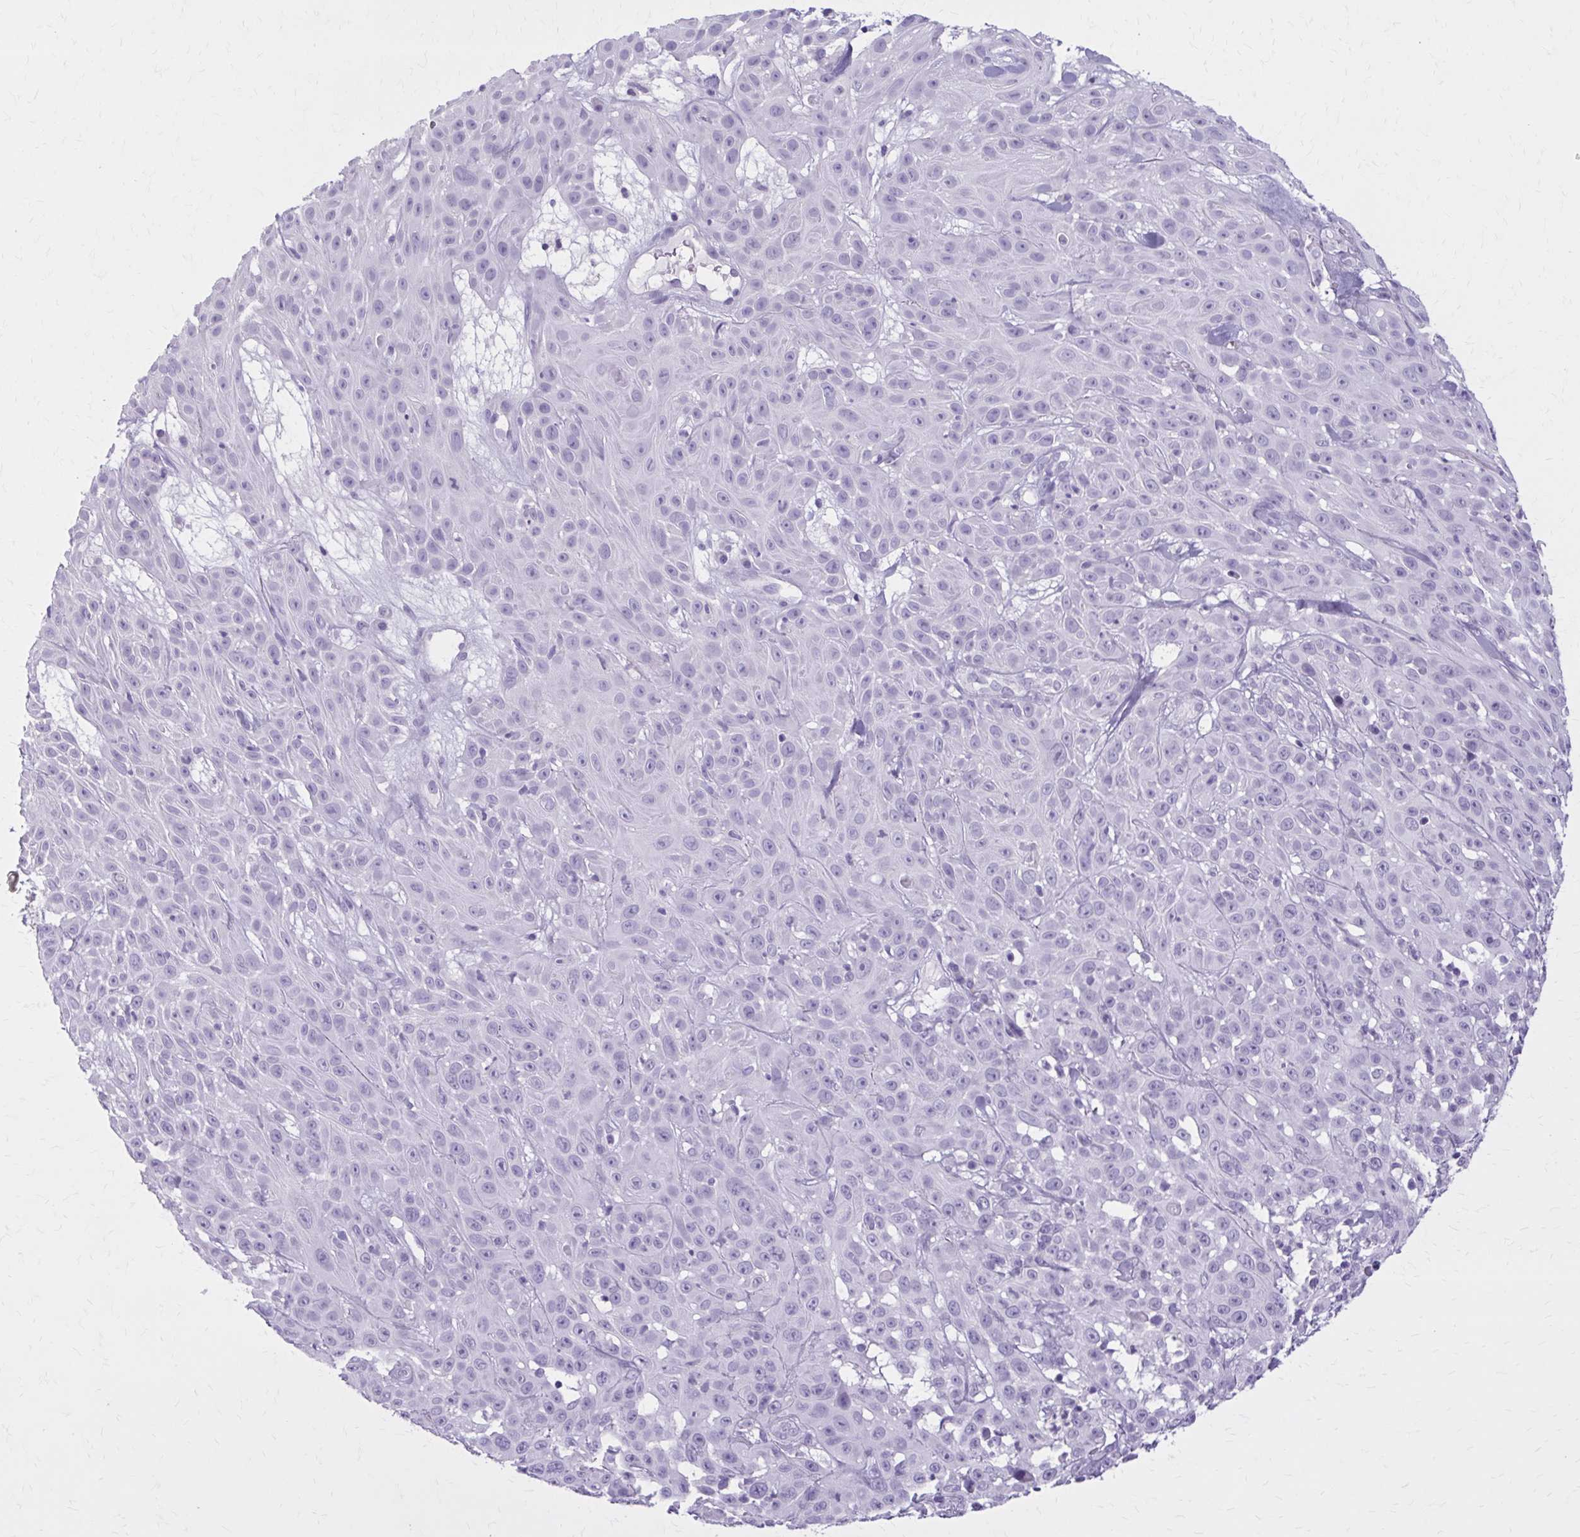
{"staining": {"intensity": "negative", "quantity": "none", "location": "none"}, "tissue": "skin cancer", "cell_type": "Tumor cells", "image_type": "cancer", "snomed": [{"axis": "morphology", "description": "Squamous cell carcinoma, NOS"}, {"axis": "topography", "description": "Skin"}], "caption": "Immunohistochemical staining of human skin cancer (squamous cell carcinoma) displays no significant staining in tumor cells.", "gene": "OR4B1", "patient": {"sex": "male", "age": 82}}